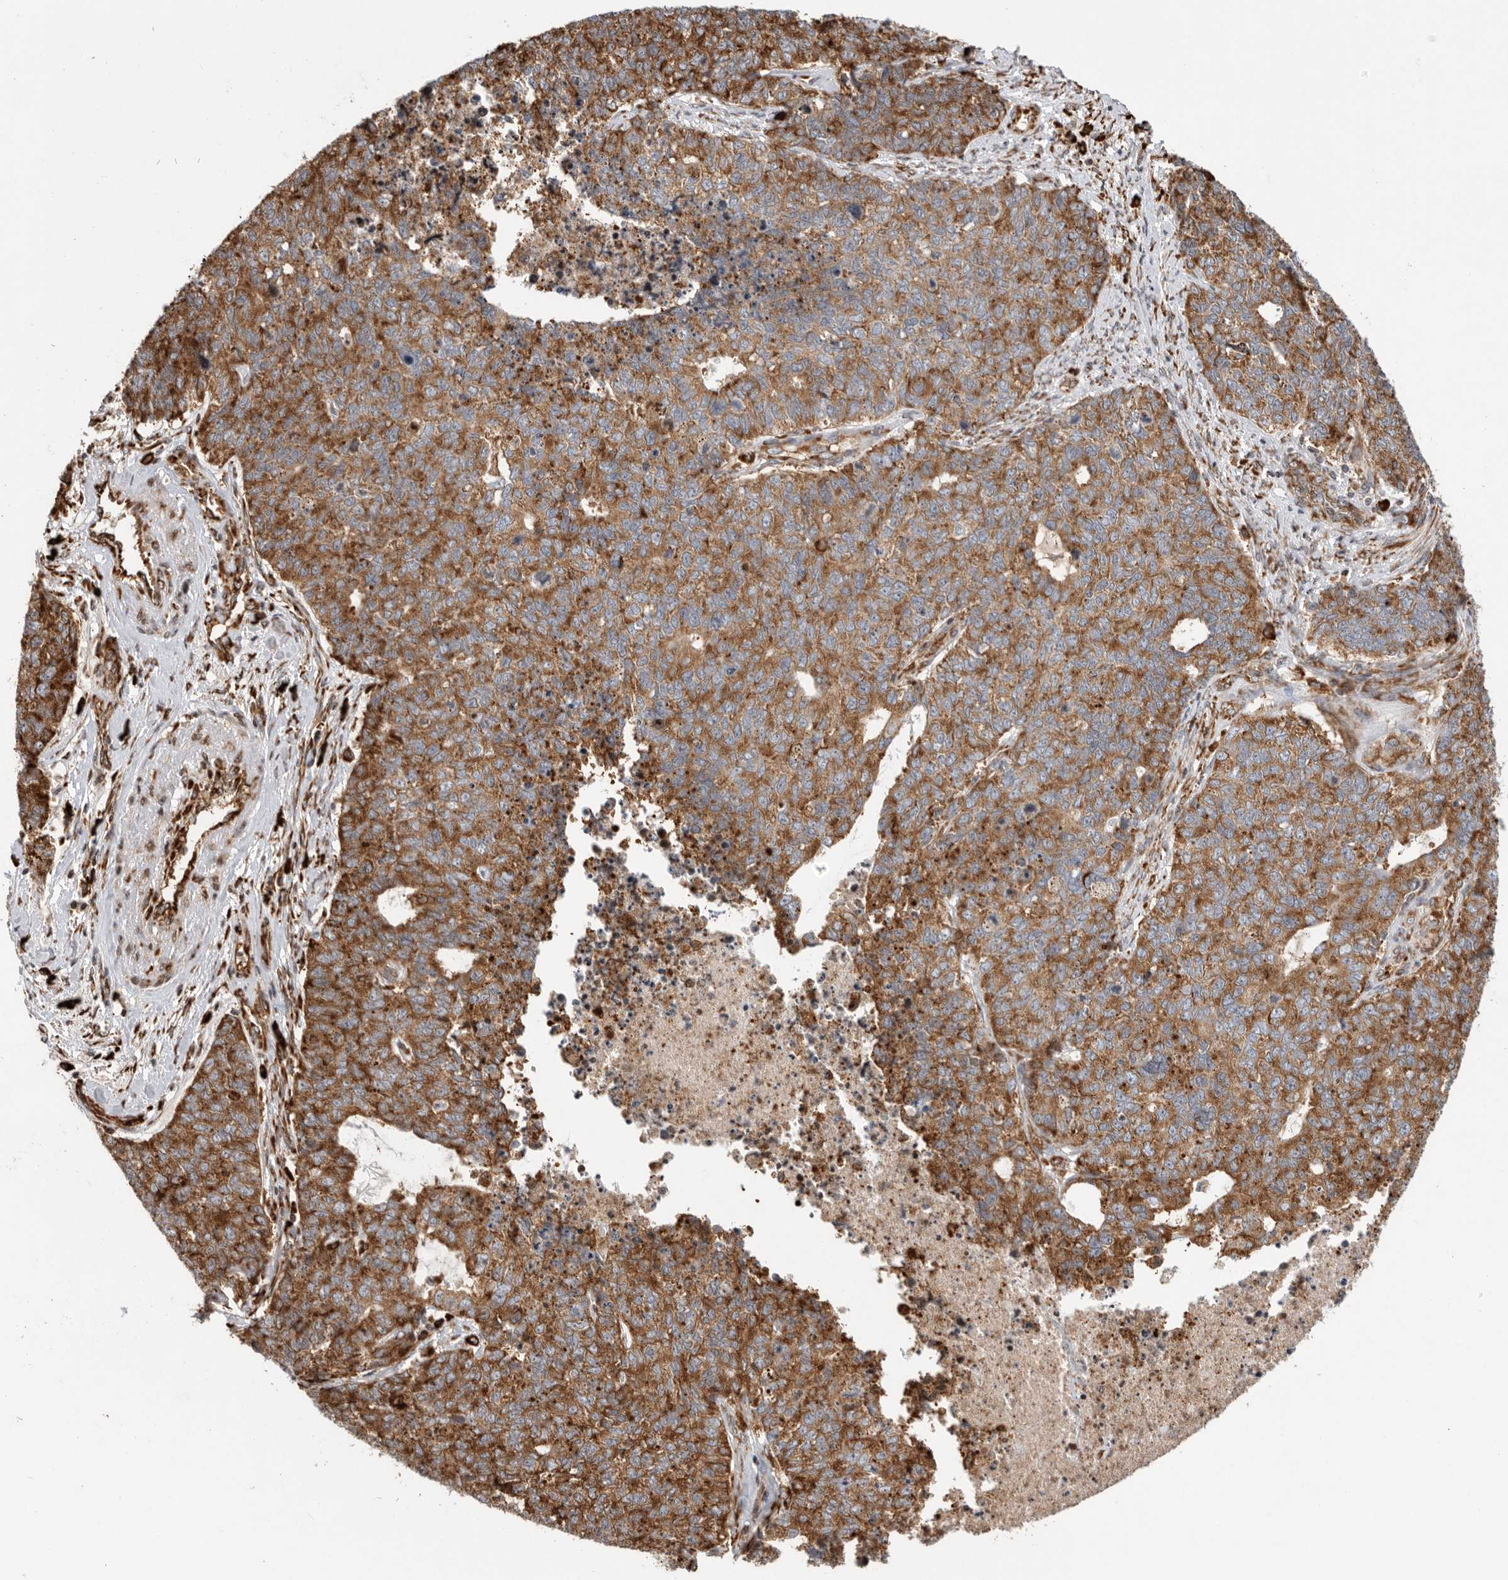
{"staining": {"intensity": "moderate", "quantity": ">75%", "location": "cytoplasmic/membranous"}, "tissue": "cervical cancer", "cell_type": "Tumor cells", "image_type": "cancer", "snomed": [{"axis": "morphology", "description": "Squamous cell carcinoma, NOS"}, {"axis": "topography", "description": "Cervix"}], "caption": "A brown stain highlights moderate cytoplasmic/membranous staining of a protein in cervical cancer (squamous cell carcinoma) tumor cells.", "gene": "FZD3", "patient": {"sex": "female", "age": 63}}